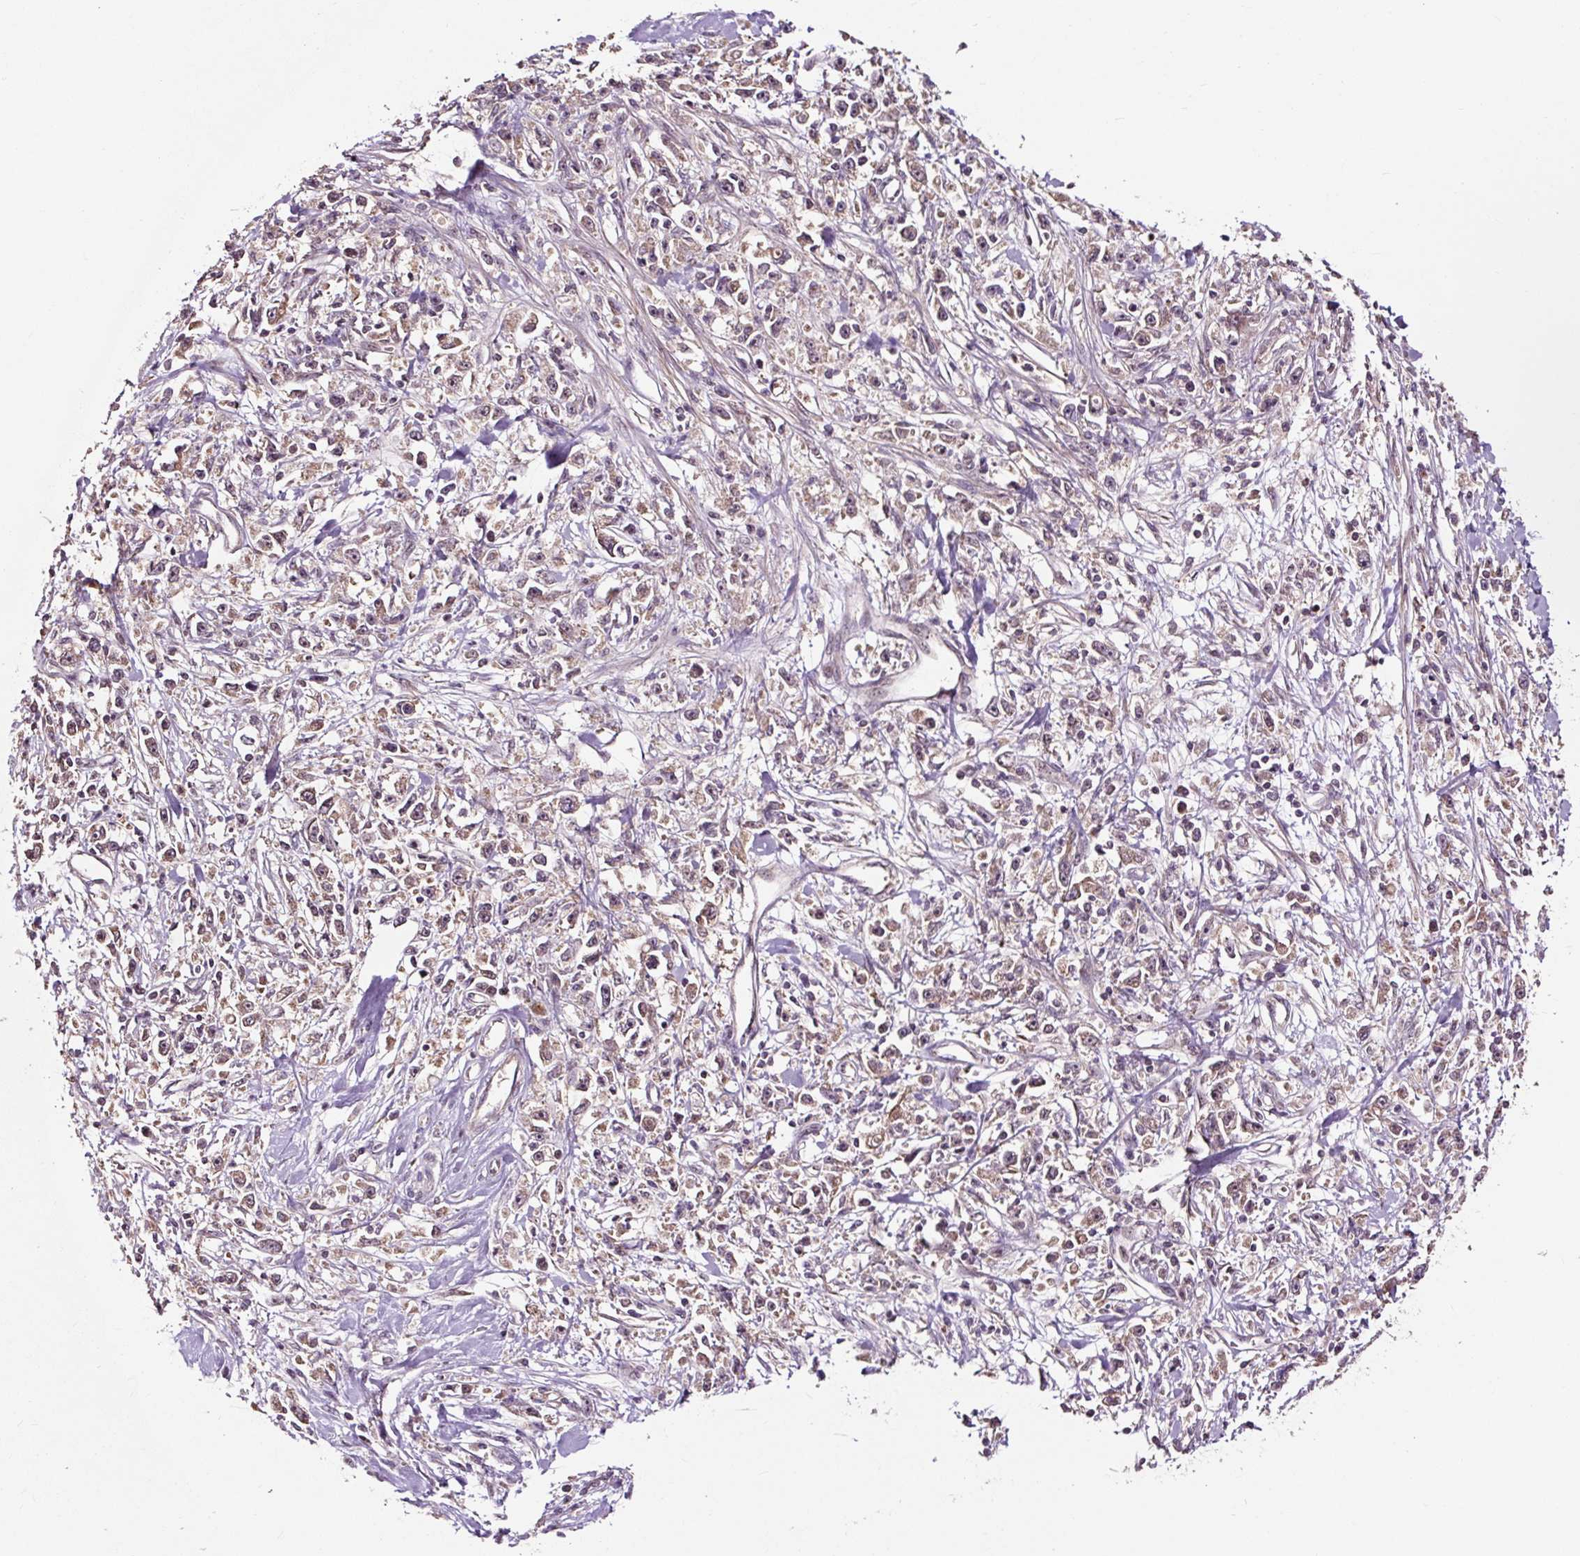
{"staining": {"intensity": "weak", "quantity": "25%-75%", "location": "cytoplasmic/membranous"}, "tissue": "stomach cancer", "cell_type": "Tumor cells", "image_type": "cancer", "snomed": [{"axis": "morphology", "description": "Adenocarcinoma, NOS"}, {"axis": "topography", "description": "Stomach"}], "caption": "DAB (3,3'-diaminobenzidine) immunohistochemical staining of stomach cancer reveals weak cytoplasmic/membranous protein staining in approximately 25%-75% of tumor cells.", "gene": "MMS19", "patient": {"sex": "female", "age": 59}}